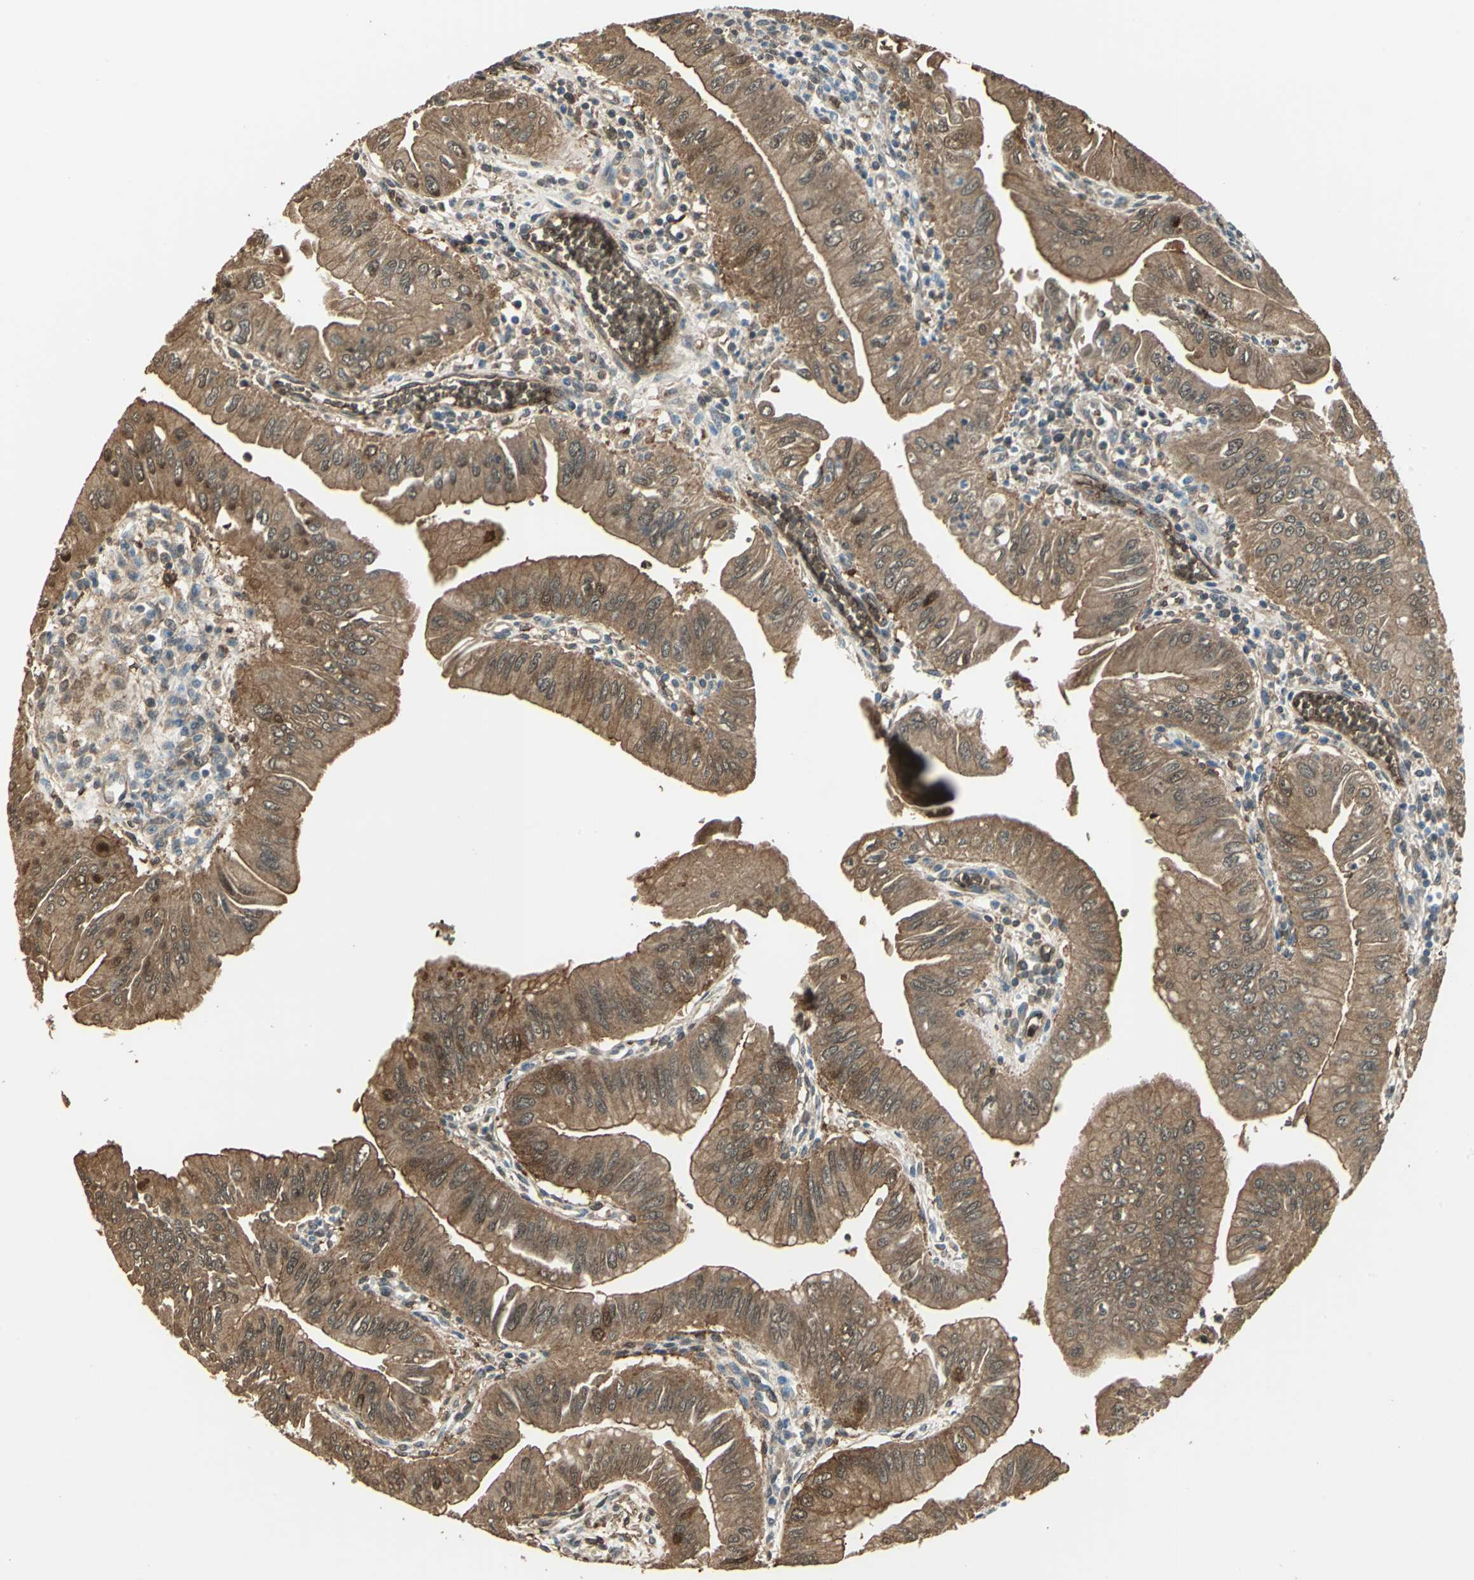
{"staining": {"intensity": "strong", "quantity": ">75%", "location": "cytoplasmic/membranous,nuclear"}, "tissue": "pancreatic cancer", "cell_type": "Tumor cells", "image_type": "cancer", "snomed": [{"axis": "morphology", "description": "Normal tissue, NOS"}, {"axis": "topography", "description": "Lymph node"}], "caption": "Strong cytoplasmic/membranous and nuclear staining for a protein is identified in about >75% of tumor cells of pancreatic cancer using immunohistochemistry (IHC).", "gene": "DDAH1", "patient": {"sex": "male", "age": 50}}